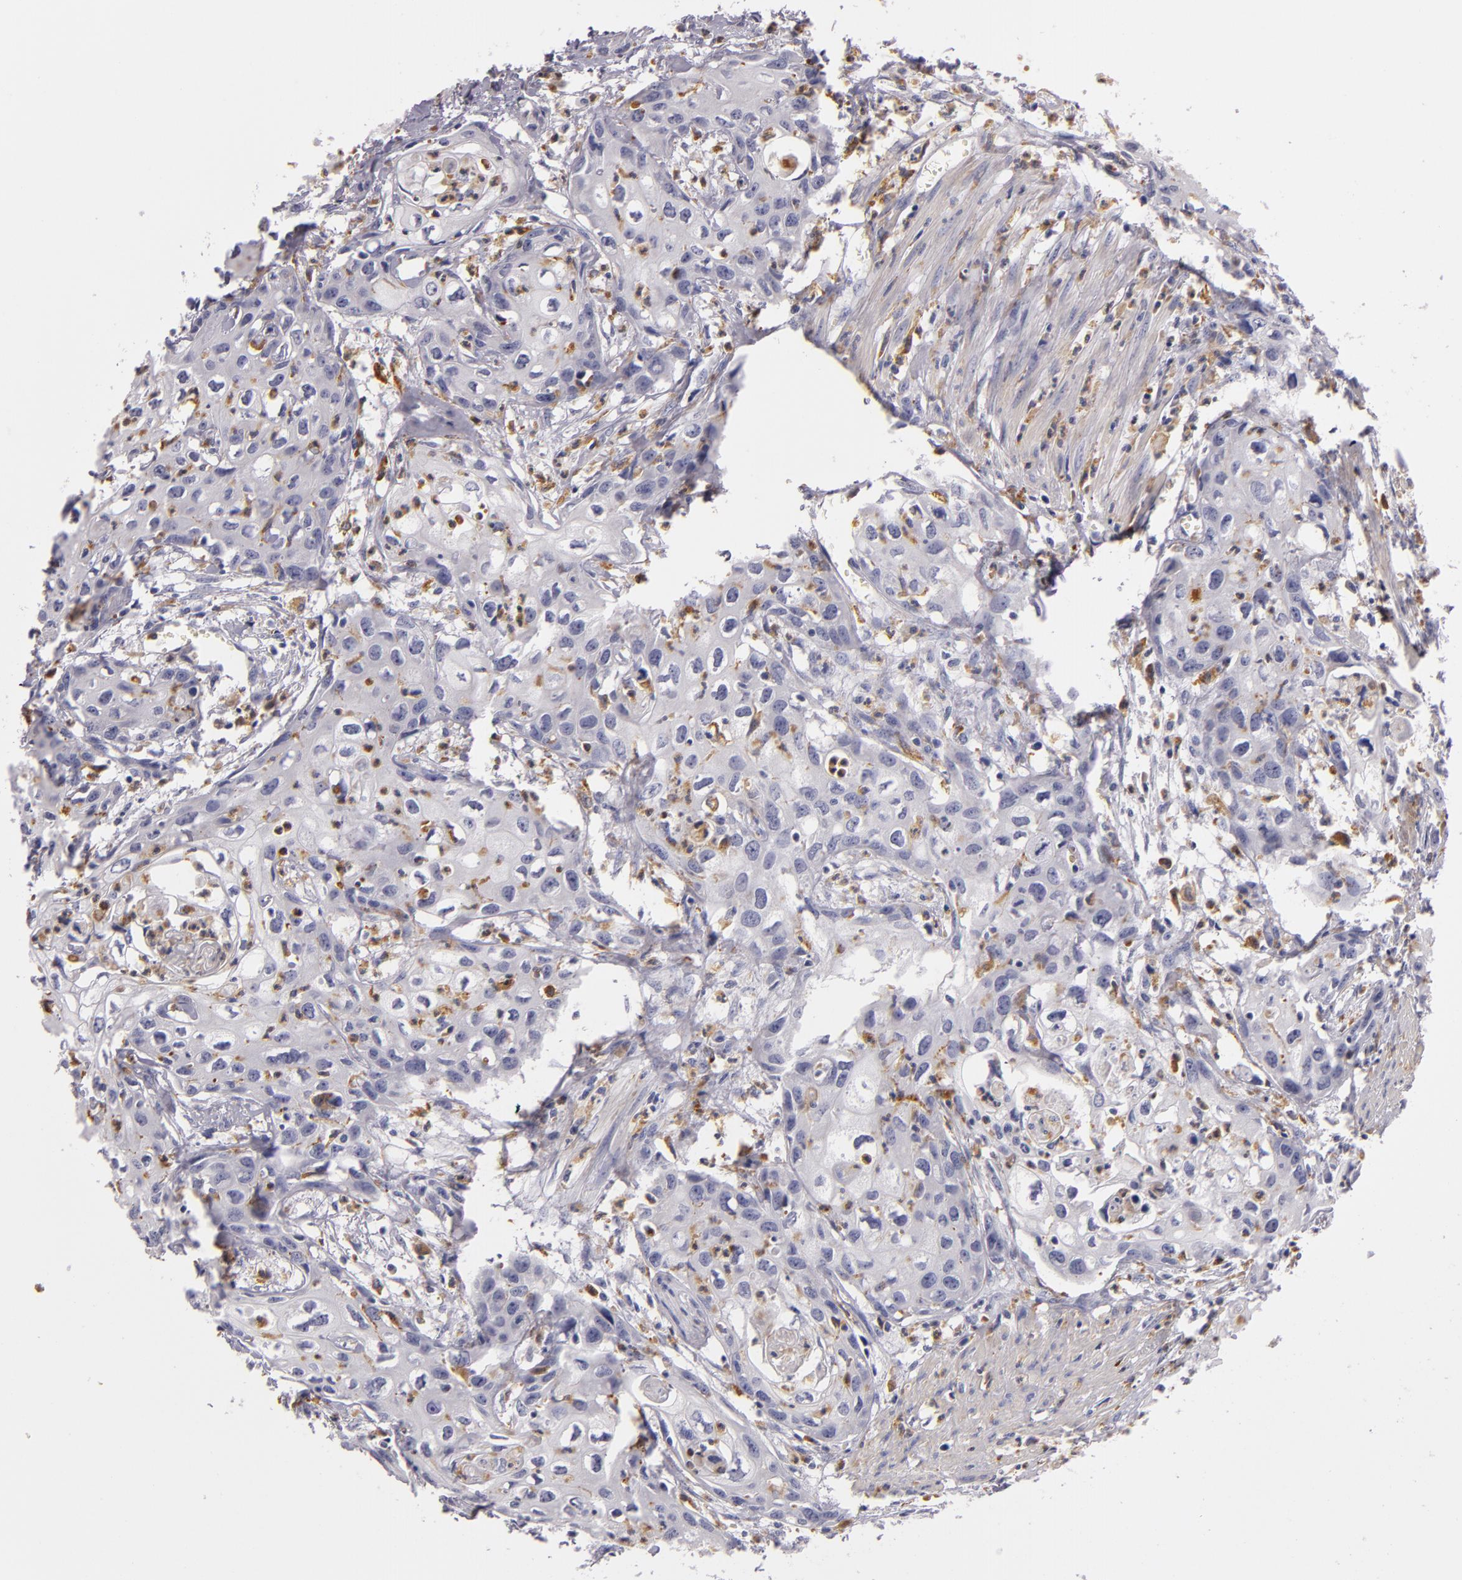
{"staining": {"intensity": "negative", "quantity": "none", "location": "none"}, "tissue": "urothelial cancer", "cell_type": "Tumor cells", "image_type": "cancer", "snomed": [{"axis": "morphology", "description": "Urothelial carcinoma, High grade"}, {"axis": "topography", "description": "Urinary bladder"}], "caption": "A high-resolution micrograph shows immunohistochemistry staining of urothelial cancer, which displays no significant staining in tumor cells.", "gene": "TLR8", "patient": {"sex": "male", "age": 54}}